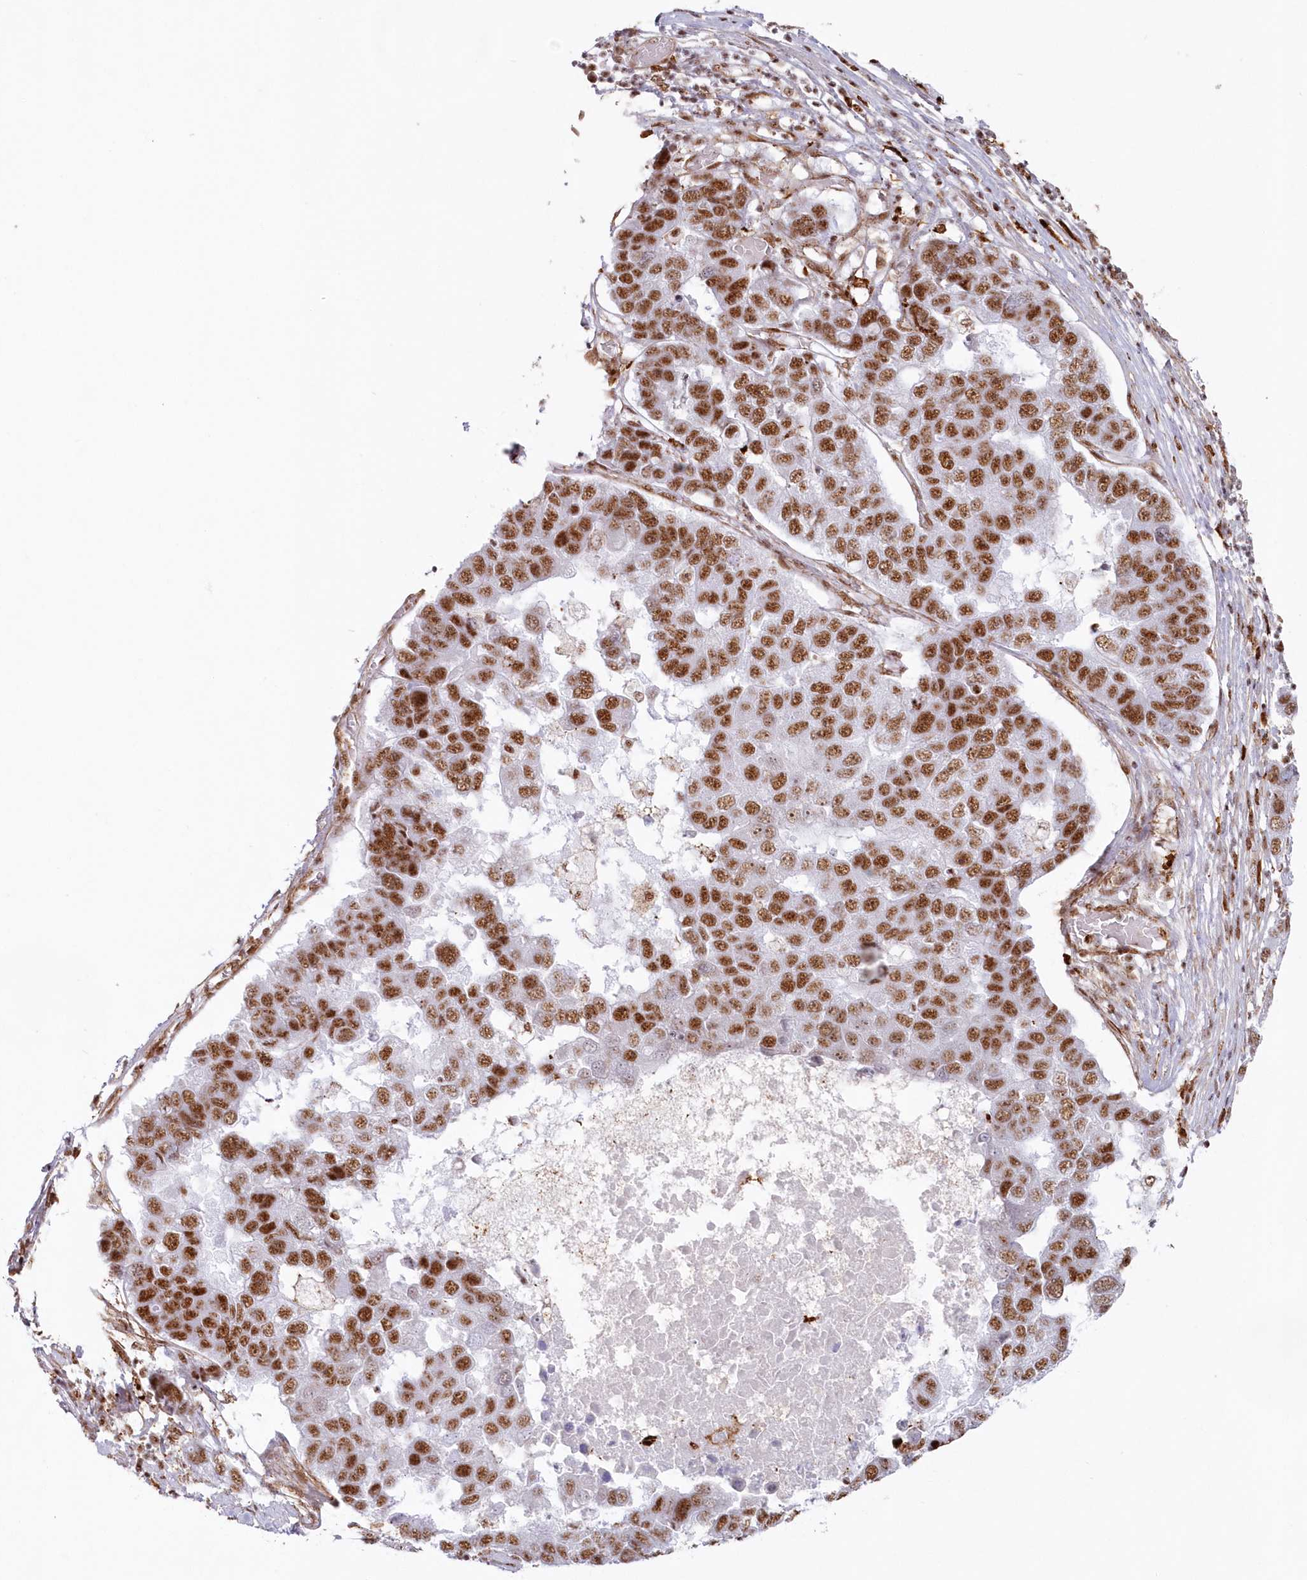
{"staining": {"intensity": "moderate", "quantity": ">75%", "location": "nuclear"}, "tissue": "pancreatic cancer", "cell_type": "Tumor cells", "image_type": "cancer", "snomed": [{"axis": "morphology", "description": "Adenocarcinoma, NOS"}, {"axis": "topography", "description": "Pancreas"}], "caption": "This image displays IHC staining of pancreatic cancer (adenocarcinoma), with medium moderate nuclear expression in about >75% of tumor cells.", "gene": "DDX46", "patient": {"sex": "female", "age": 61}}